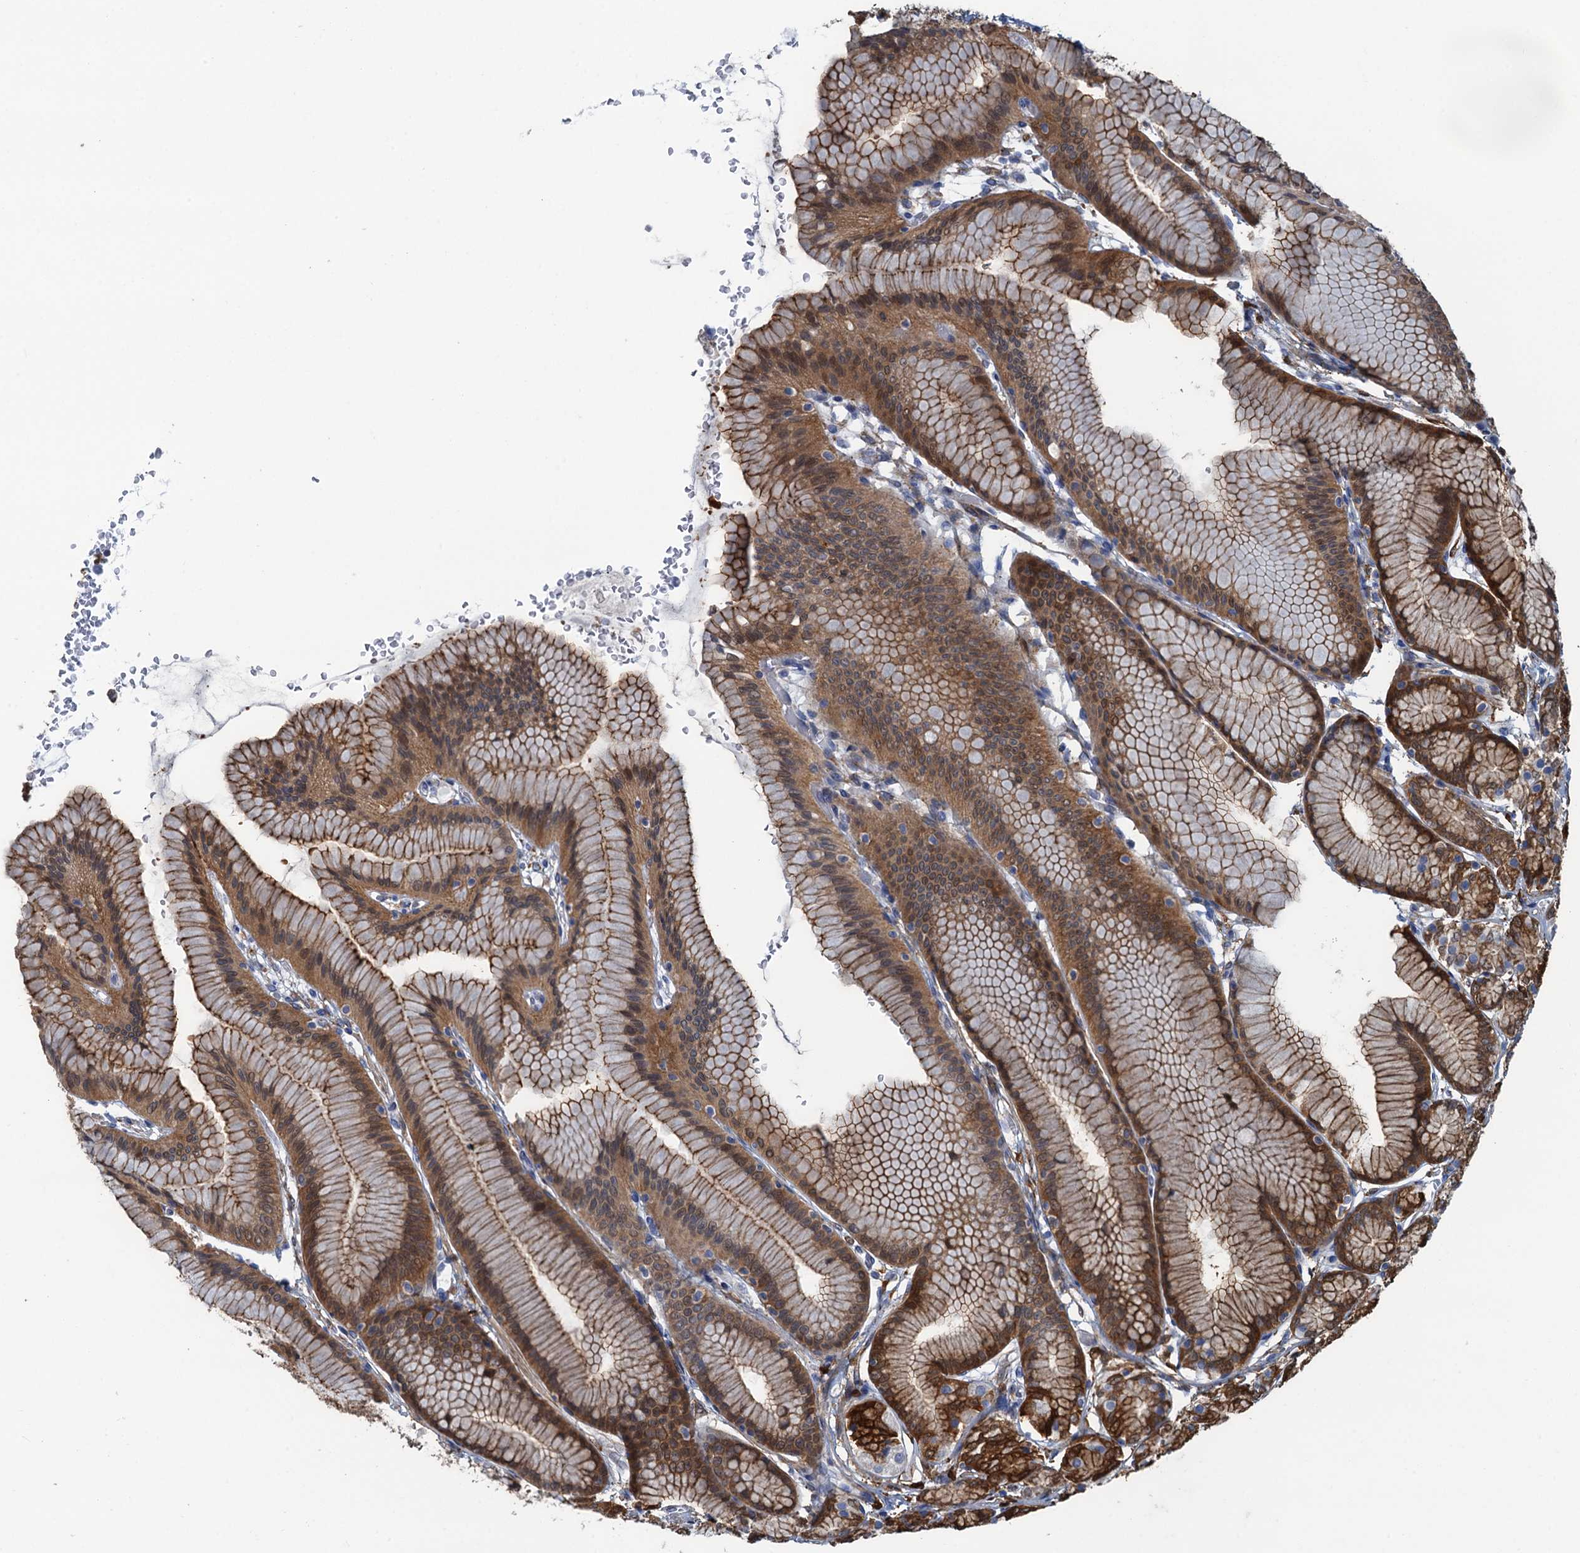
{"staining": {"intensity": "strong", "quantity": "25%-75%", "location": "cytoplasmic/membranous,nuclear"}, "tissue": "stomach", "cell_type": "Glandular cells", "image_type": "normal", "snomed": [{"axis": "morphology", "description": "Normal tissue, NOS"}, {"axis": "morphology", "description": "Adenocarcinoma, NOS"}, {"axis": "morphology", "description": "Adenocarcinoma, High grade"}, {"axis": "topography", "description": "Stomach, upper"}, {"axis": "topography", "description": "Stomach"}], "caption": "Immunohistochemistry (DAB) staining of benign human stomach shows strong cytoplasmic/membranous,nuclear protein positivity in about 25%-75% of glandular cells.", "gene": "POGLUT3", "patient": {"sex": "female", "age": 65}}